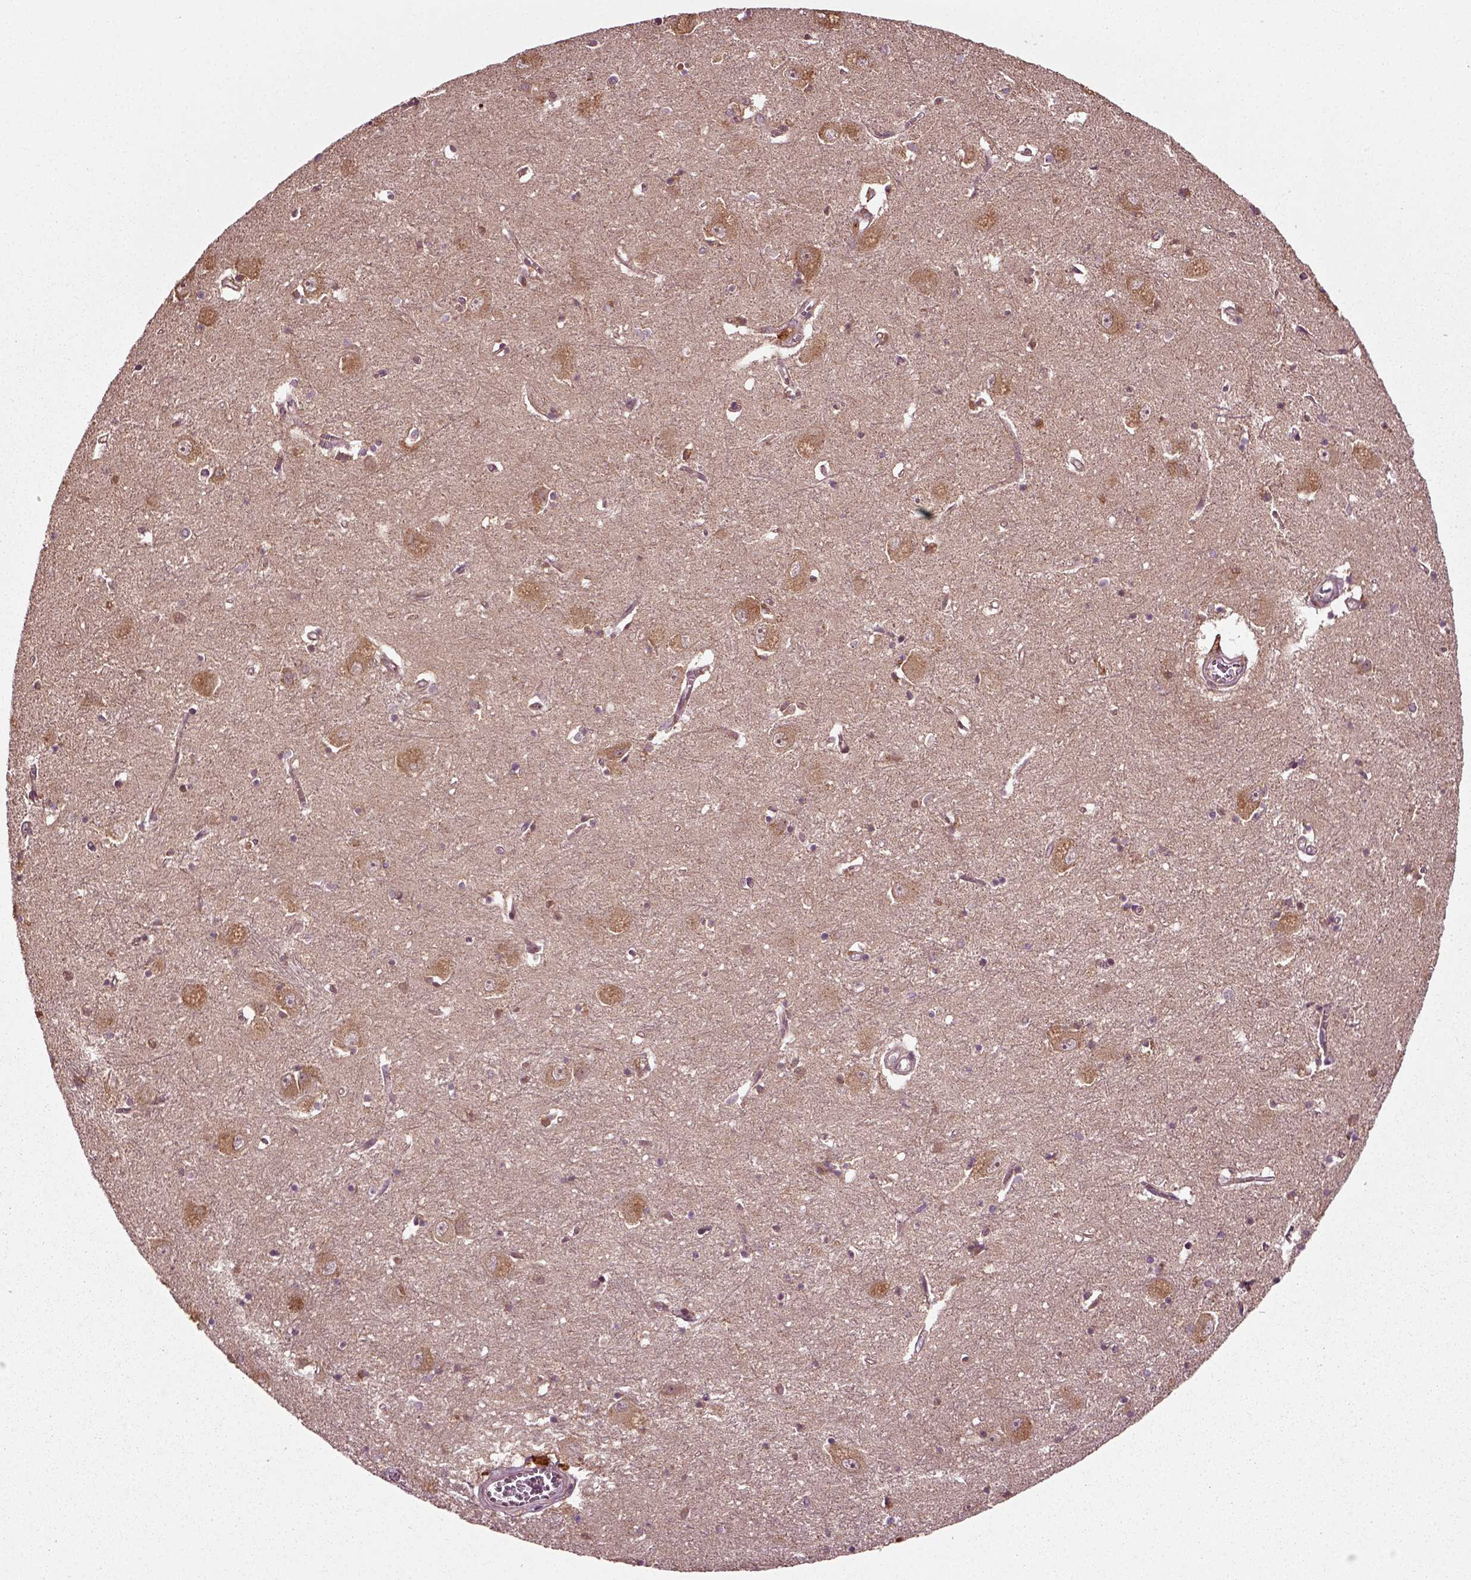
{"staining": {"intensity": "moderate", "quantity": "<25%", "location": "cytoplasmic/membranous"}, "tissue": "caudate", "cell_type": "Glial cells", "image_type": "normal", "snomed": [{"axis": "morphology", "description": "Normal tissue, NOS"}, {"axis": "topography", "description": "Lateral ventricle wall"}], "caption": "Immunohistochemical staining of unremarkable caudate exhibits moderate cytoplasmic/membranous protein staining in approximately <25% of glial cells.", "gene": "PLCD3", "patient": {"sex": "male", "age": 54}}